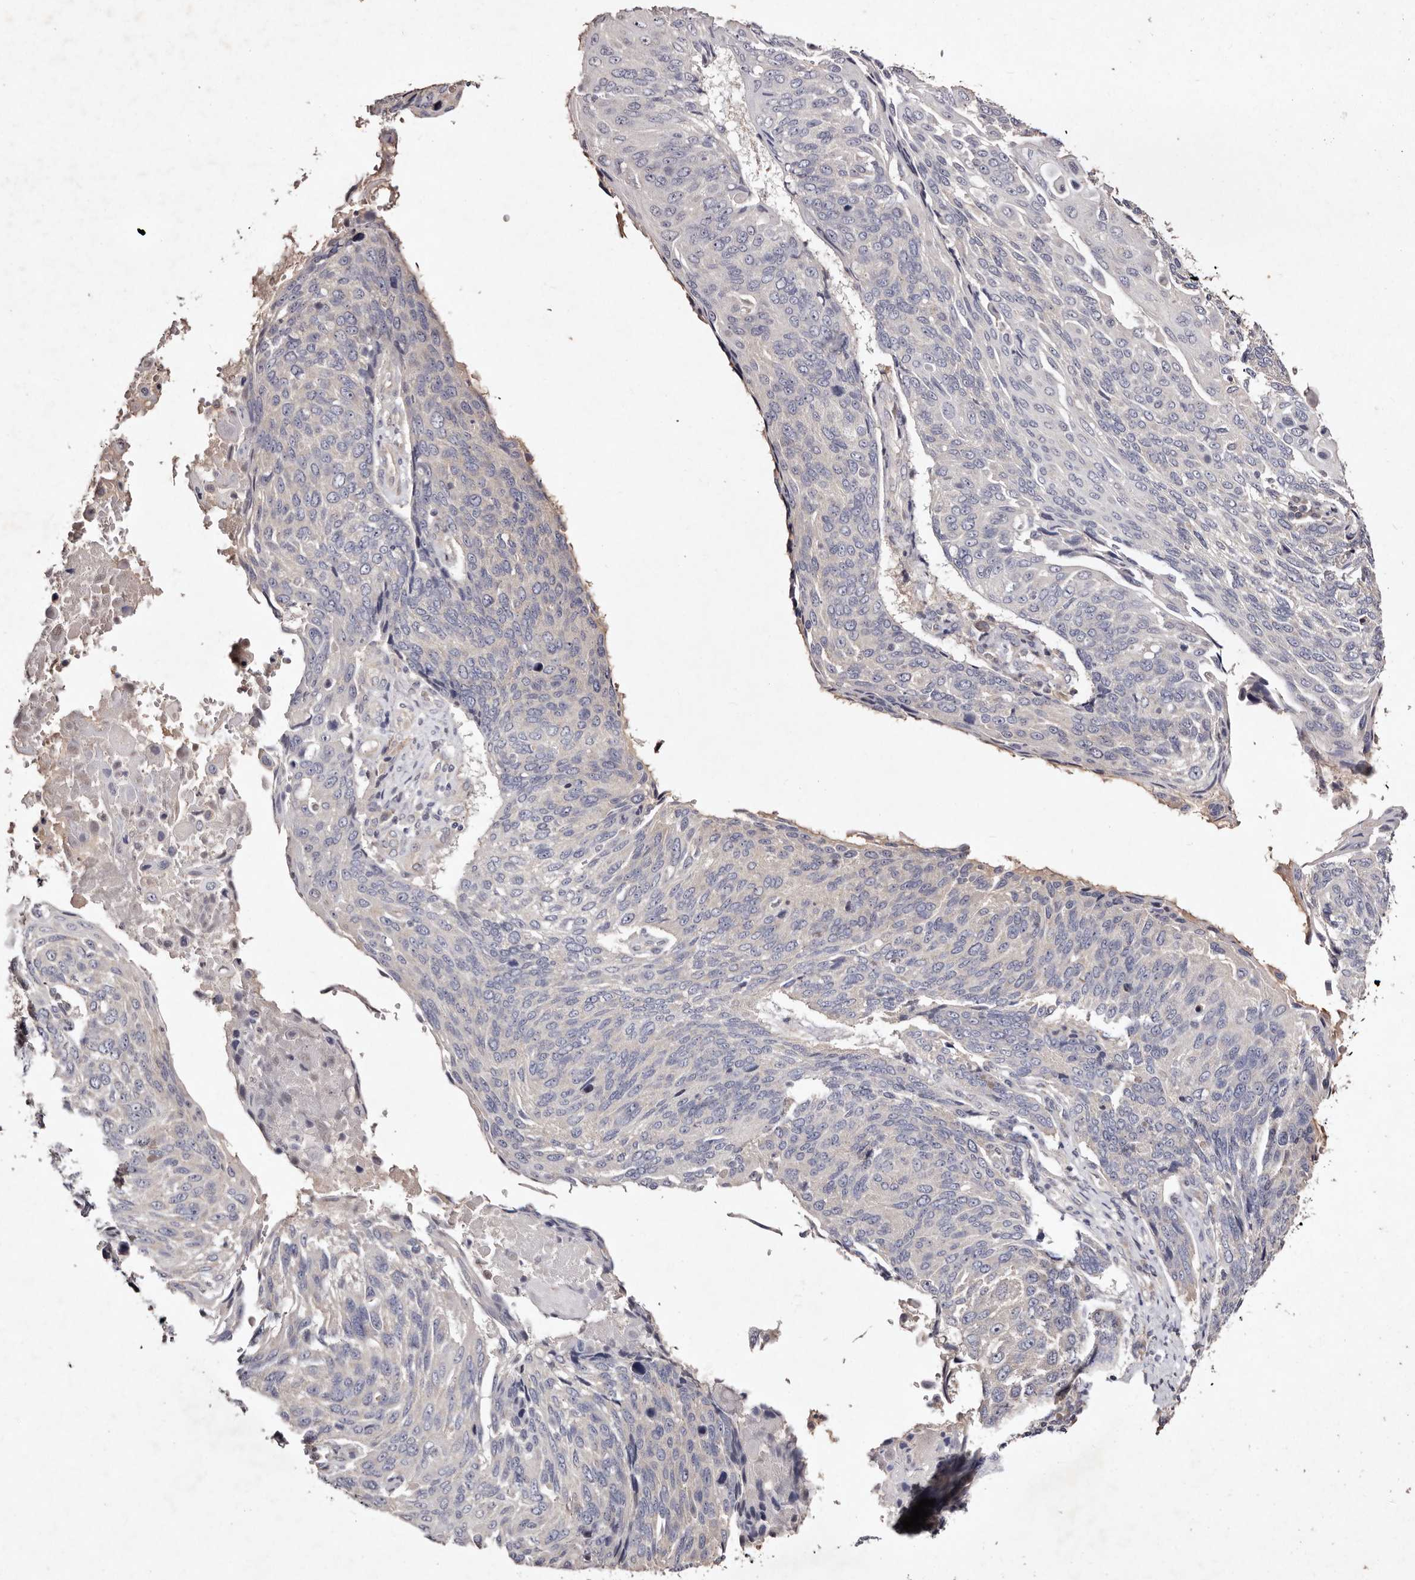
{"staining": {"intensity": "negative", "quantity": "none", "location": "none"}, "tissue": "lung cancer", "cell_type": "Tumor cells", "image_type": "cancer", "snomed": [{"axis": "morphology", "description": "Squamous cell carcinoma, NOS"}, {"axis": "topography", "description": "Lung"}], "caption": "High magnification brightfield microscopy of lung cancer (squamous cell carcinoma) stained with DAB (brown) and counterstained with hematoxylin (blue): tumor cells show no significant expression.", "gene": "TSC2", "patient": {"sex": "male", "age": 66}}